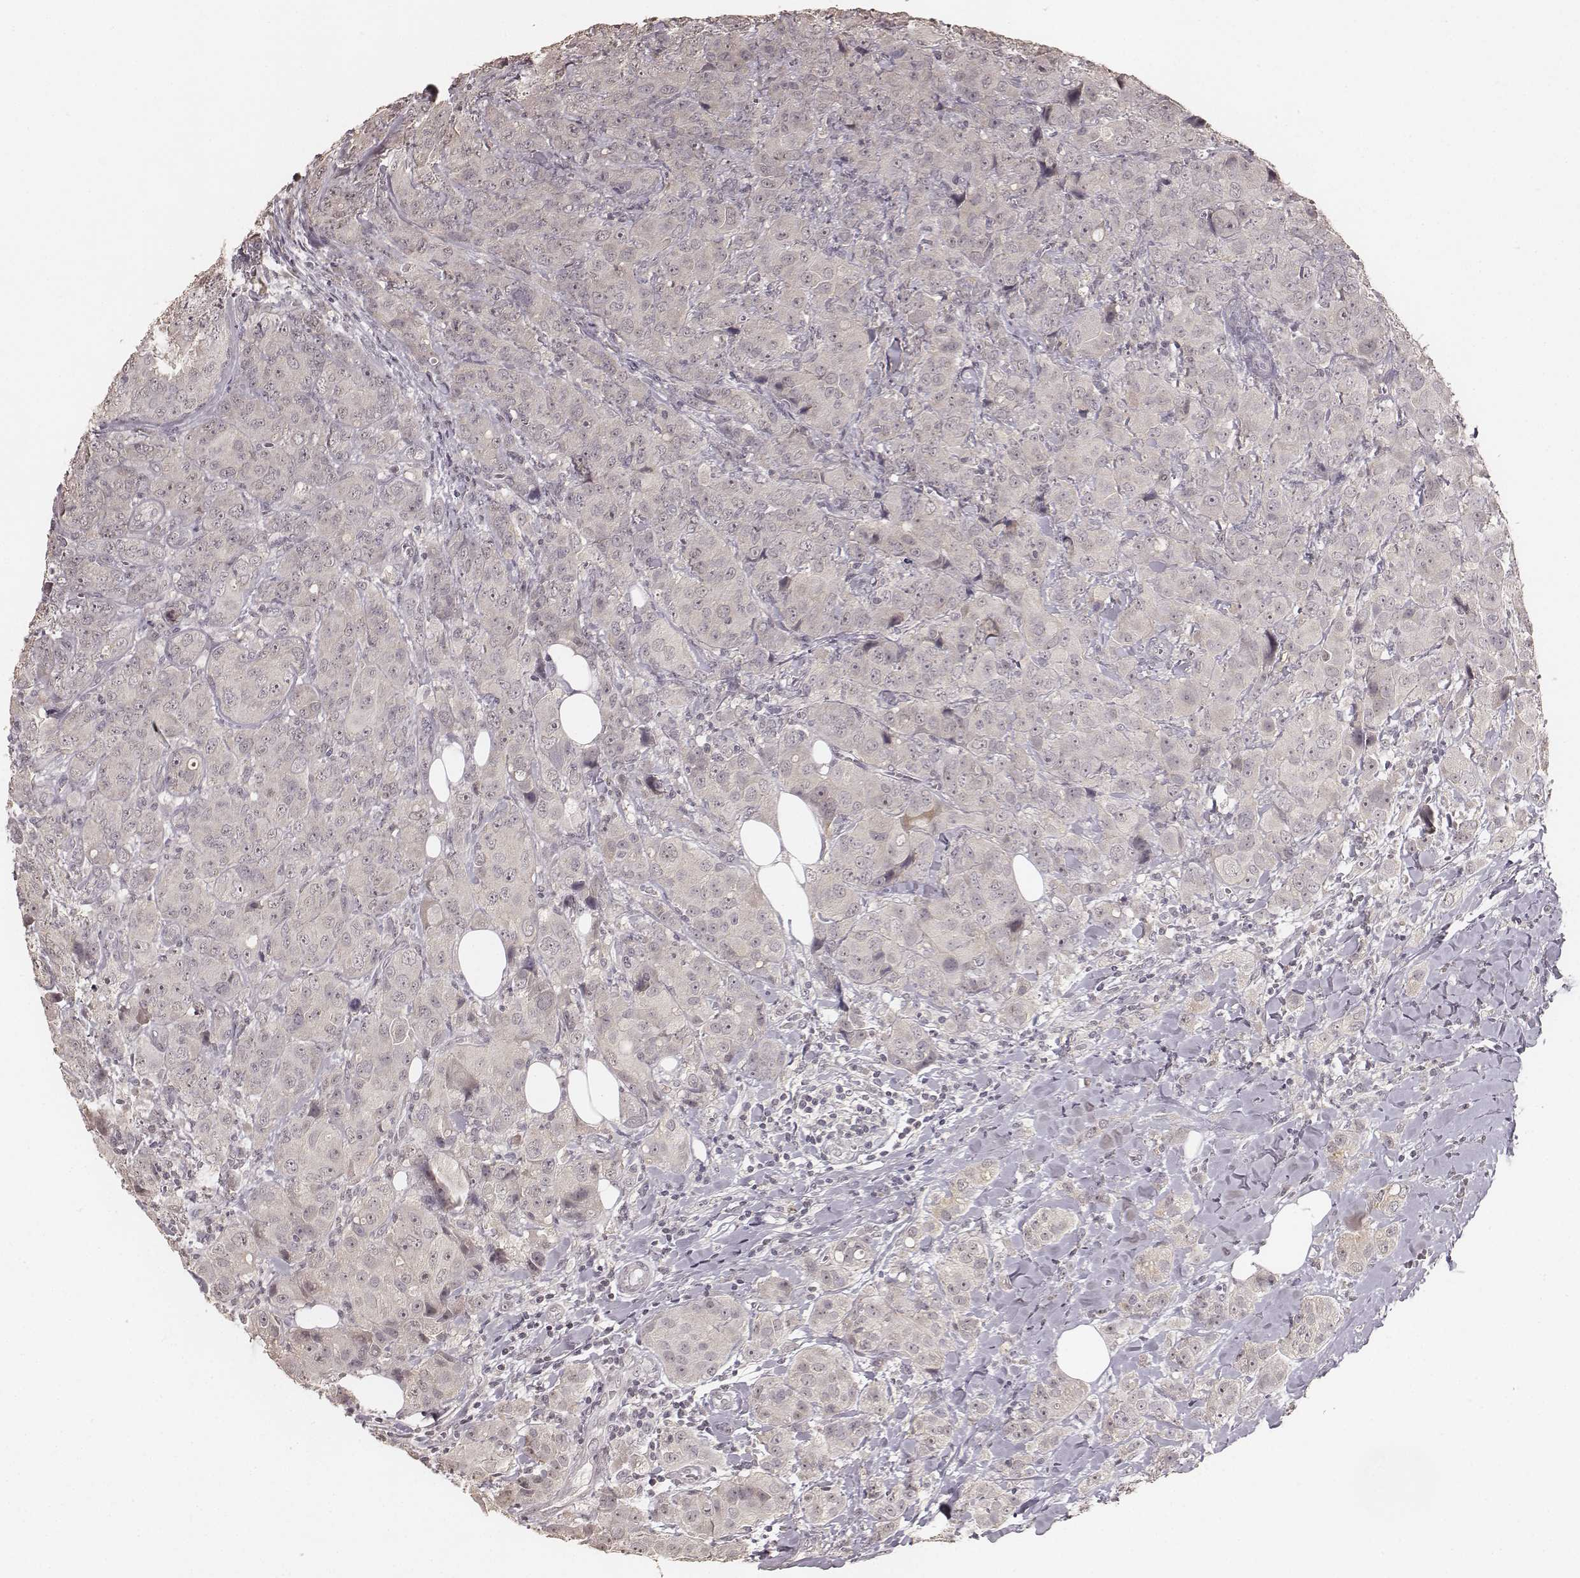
{"staining": {"intensity": "negative", "quantity": "none", "location": "none"}, "tissue": "breast cancer", "cell_type": "Tumor cells", "image_type": "cancer", "snomed": [{"axis": "morphology", "description": "Duct carcinoma"}, {"axis": "topography", "description": "Breast"}], "caption": "The histopathology image demonstrates no staining of tumor cells in breast infiltrating ductal carcinoma.", "gene": "LY6K", "patient": {"sex": "female", "age": 43}}